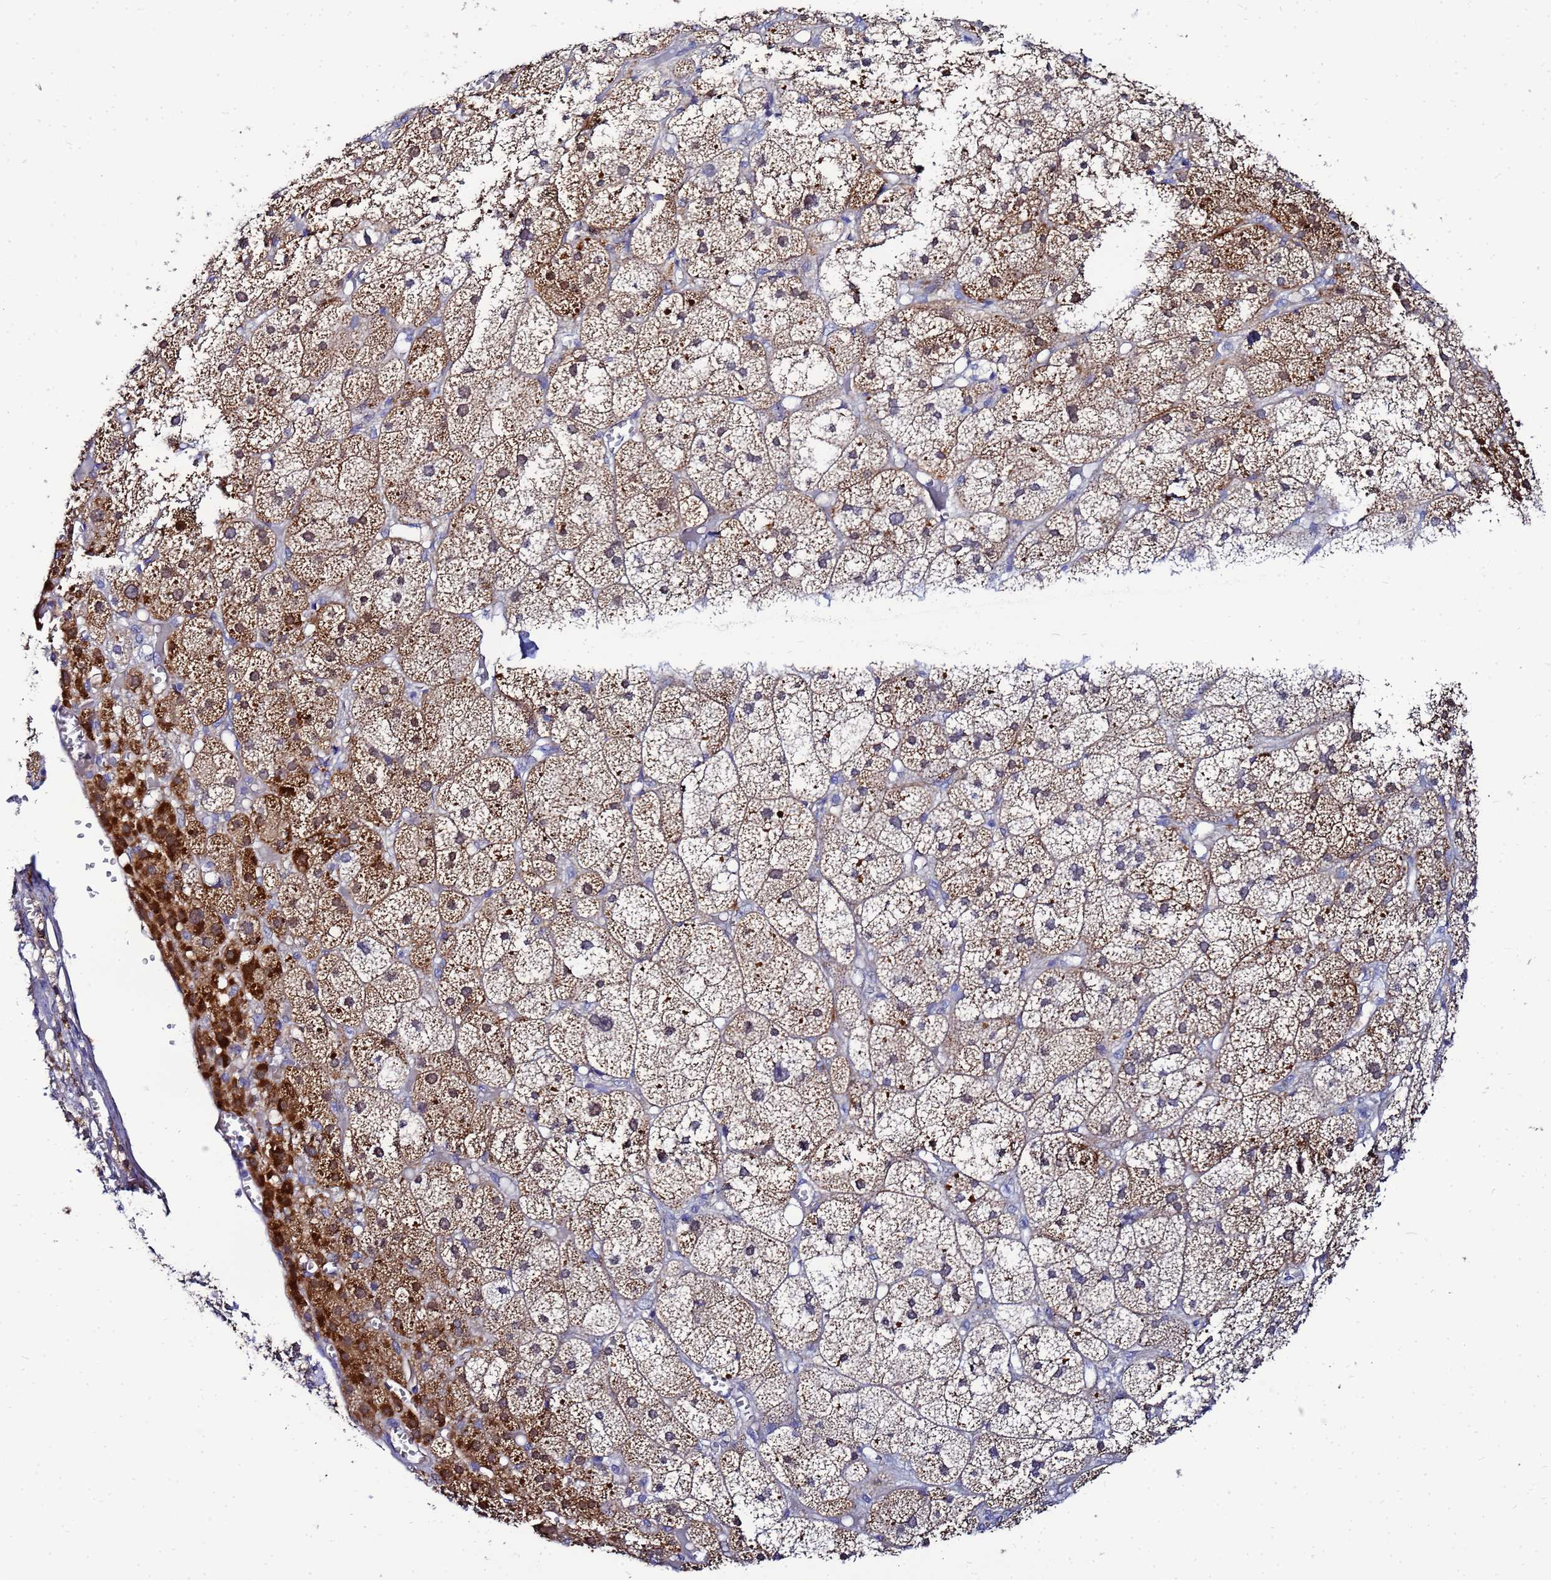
{"staining": {"intensity": "strong", "quantity": "25%-75%", "location": "cytoplasmic/membranous"}, "tissue": "adrenal gland", "cell_type": "Glandular cells", "image_type": "normal", "snomed": [{"axis": "morphology", "description": "Normal tissue, NOS"}, {"axis": "topography", "description": "Adrenal gland"}], "caption": "A high amount of strong cytoplasmic/membranous expression is appreciated in about 25%-75% of glandular cells in benign adrenal gland.", "gene": "FAHD2A", "patient": {"sex": "female", "age": 61}}